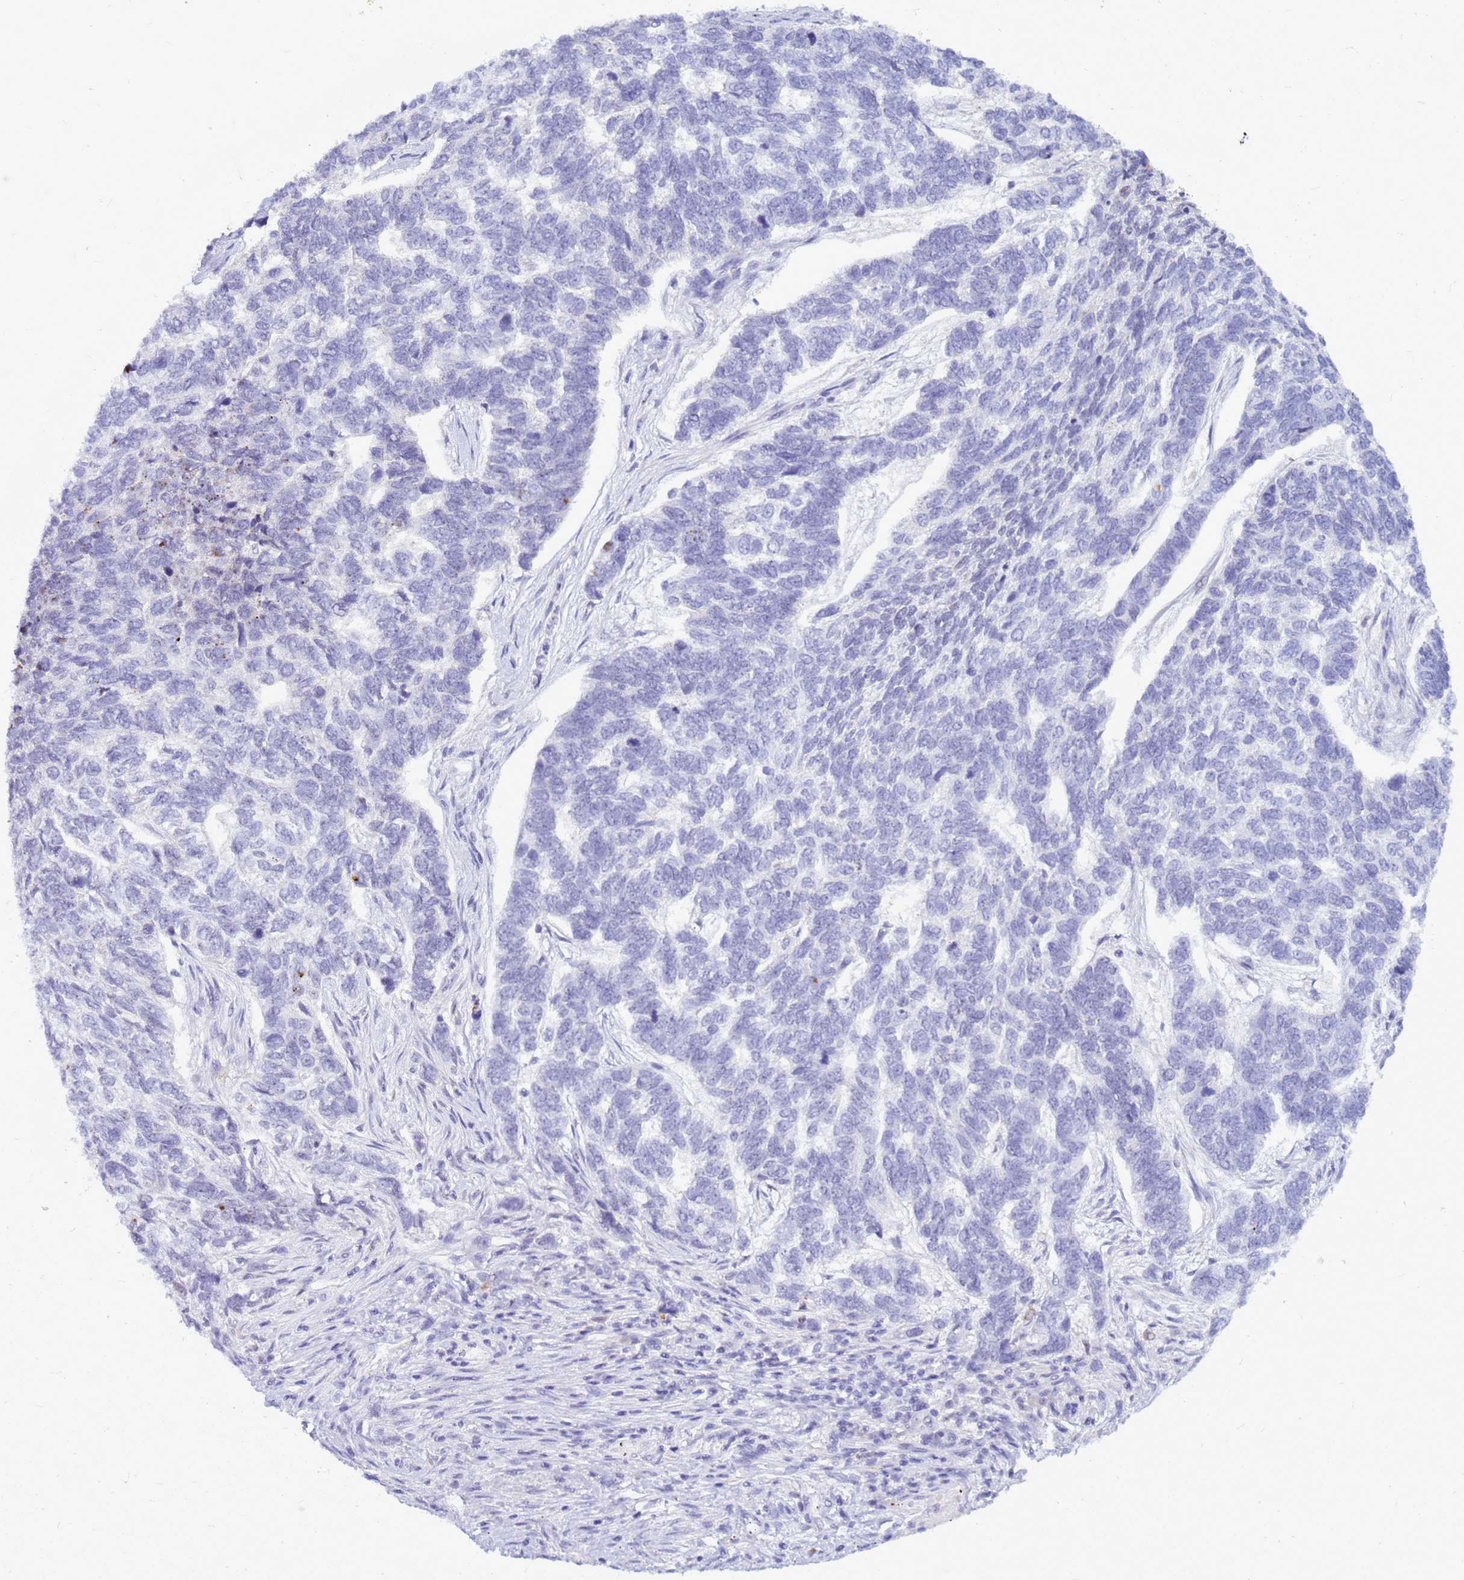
{"staining": {"intensity": "negative", "quantity": "none", "location": "none"}, "tissue": "skin cancer", "cell_type": "Tumor cells", "image_type": "cancer", "snomed": [{"axis": "morphology", "description": "Basal cell carcinoma"}, {"axis": "topography", "description": "Skin"}], "caption": "This is an IHC micrograph of skin cancer (basal cell carcinoma). There is no positivity in tumor cells.", "gene": "DMRTC2", "patient": {"sex": "female", "age": 65}}